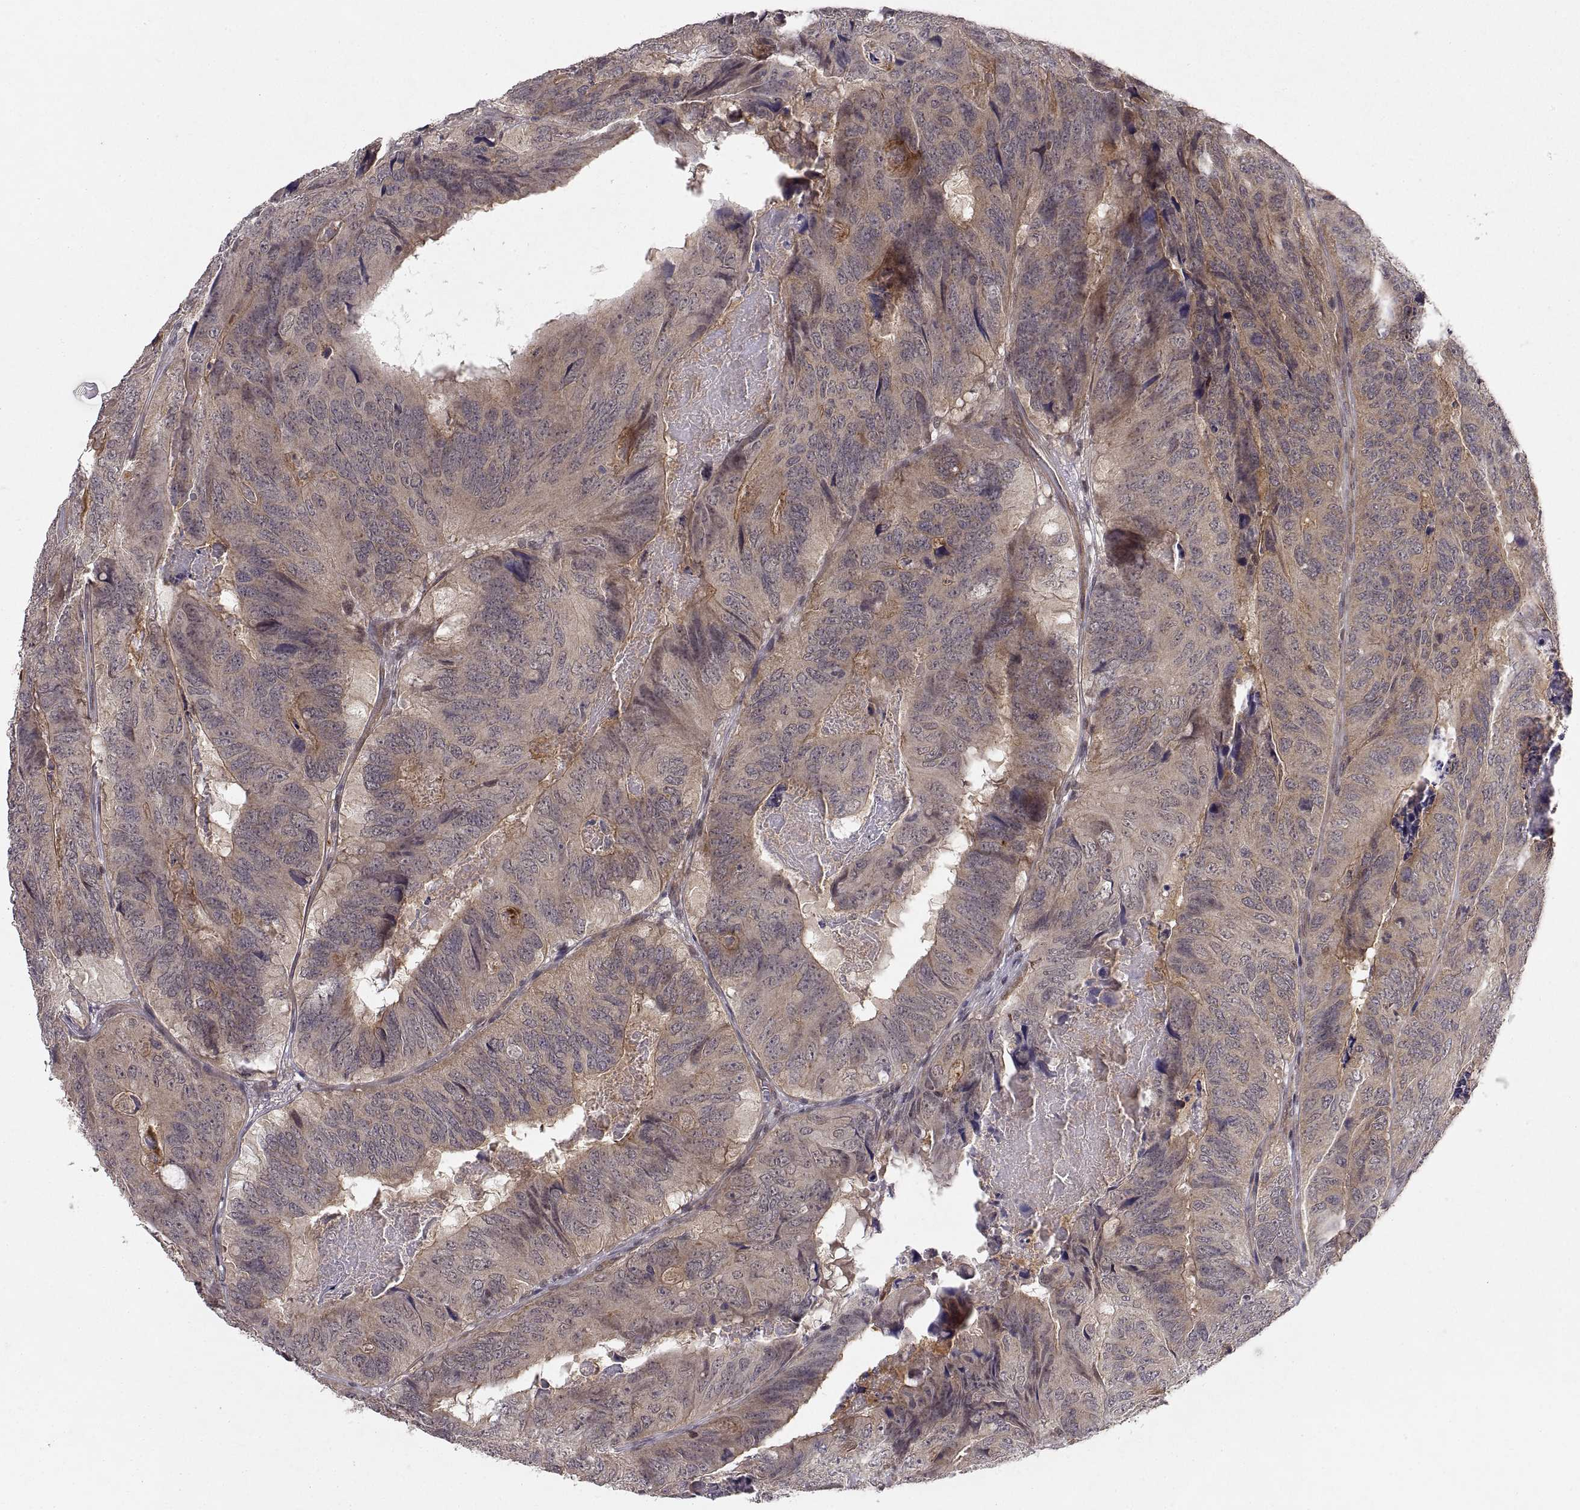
{"staining": {"intensity": "moderate", "quantity": "<25%", "location": "cytoplasmic/membranous"}, "tissue": "colorectal cancer", "cell_type": "Tumor cells", "image_type": "cancer", "snomed": [{"axis": "morphology", "description": "Adenocarcinoma, NOS"}, {"axis": "topography", "description": "Colon"}], "caption": "Colorectal cancer tissue shows moderate cytoplasmic/membranous expression in approximately <25% of tumor cells, visualized by immunohistochemistry.", "gene": "ABL2", "patient": {"sex": "male", "age": 79}}